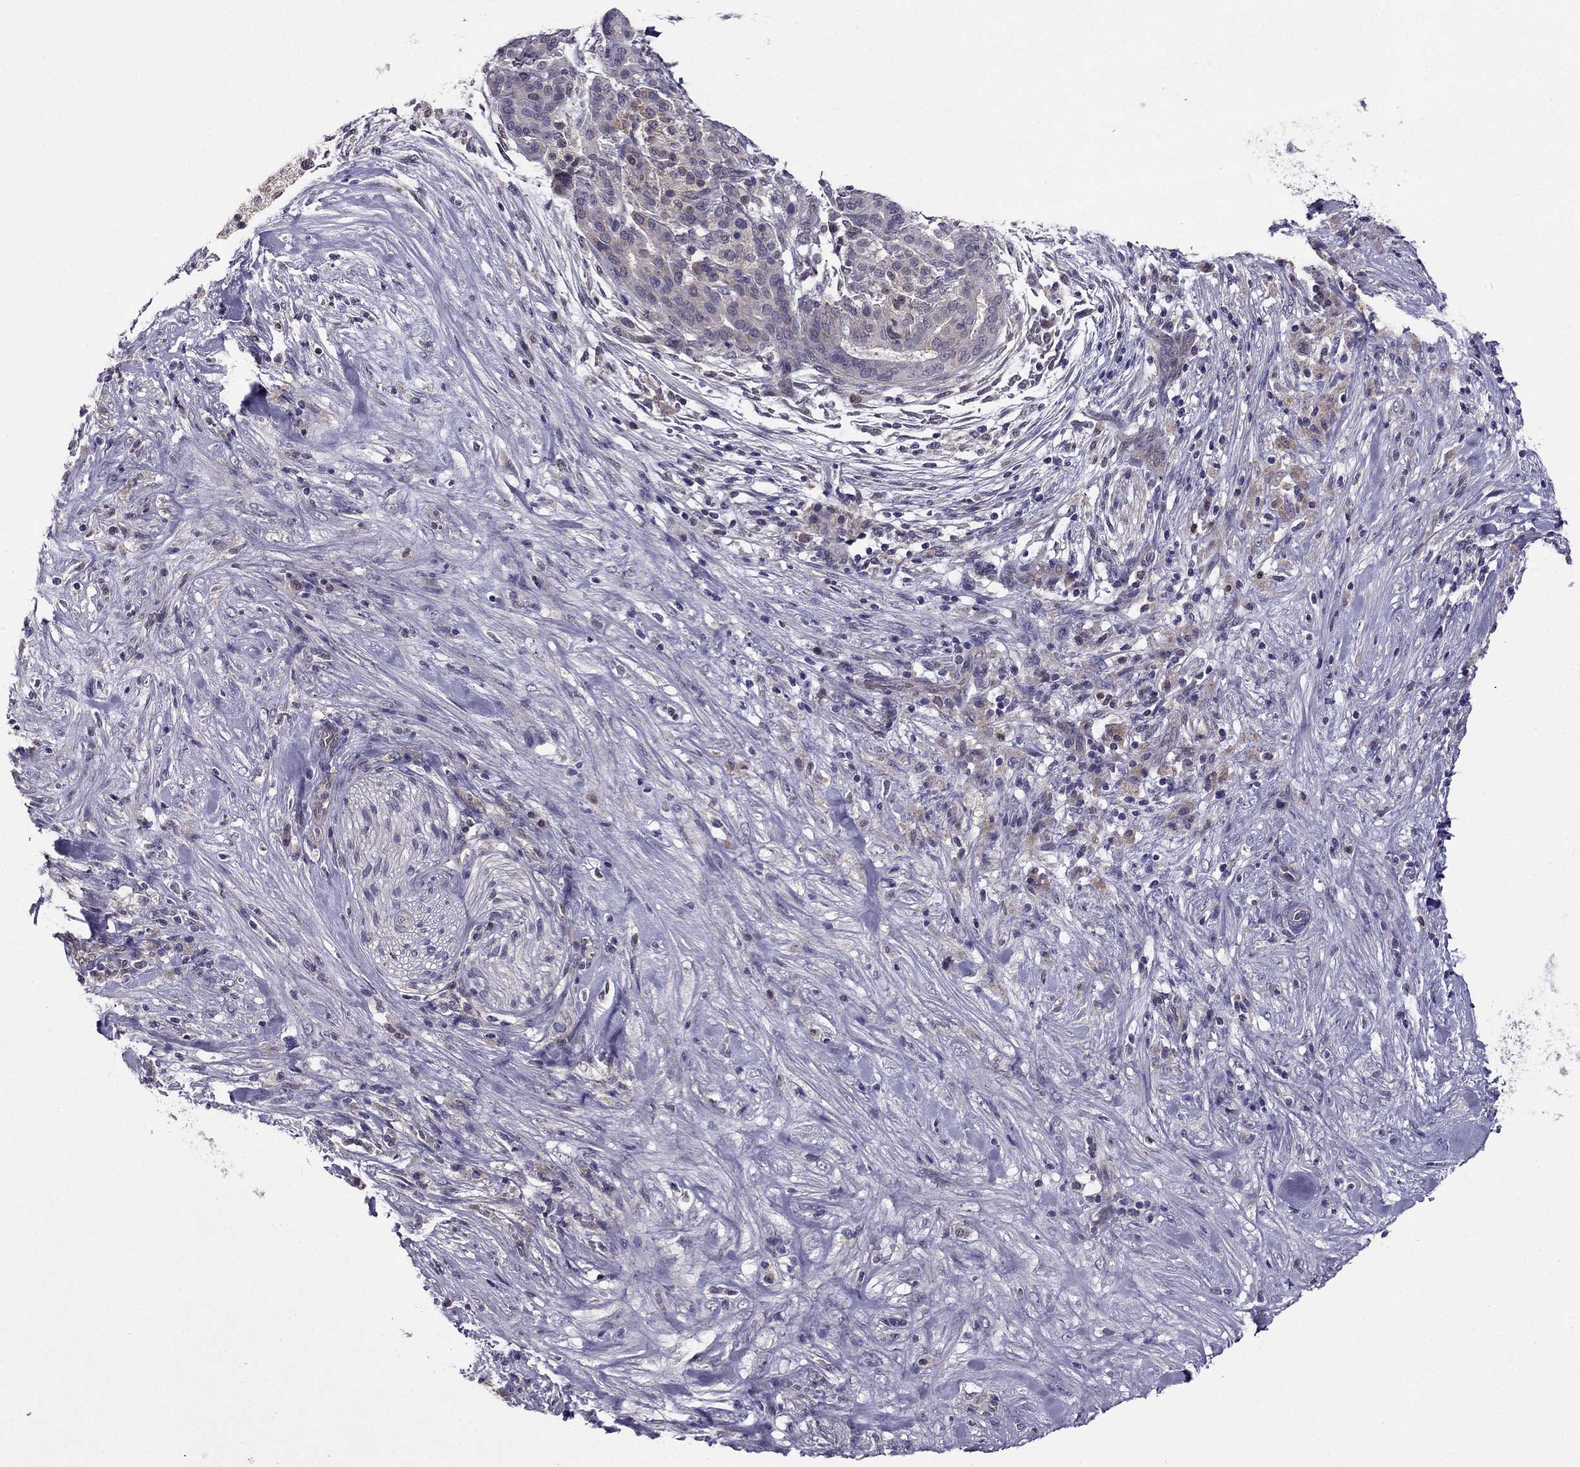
{"staining": {"intensity": "weak", "quantity": "<25%", "location": "cytoplasmic/membranous"}, "tissue": "pancreatic cancer", "cell_type": "Tumor cells", "image_type": "cancer", "snomed": [{"axis": "morphology", "description": "Adenocarcinoma, NOS"}, {"axis": "topography", "description": "Pancreas"}], "caption": "The IHC image has no significant positivity in tumor cells of adenocarcinoma (pancreatic) tissue.", "gene": "CDK5", "patient": {"sex": "male", "age": 44}}